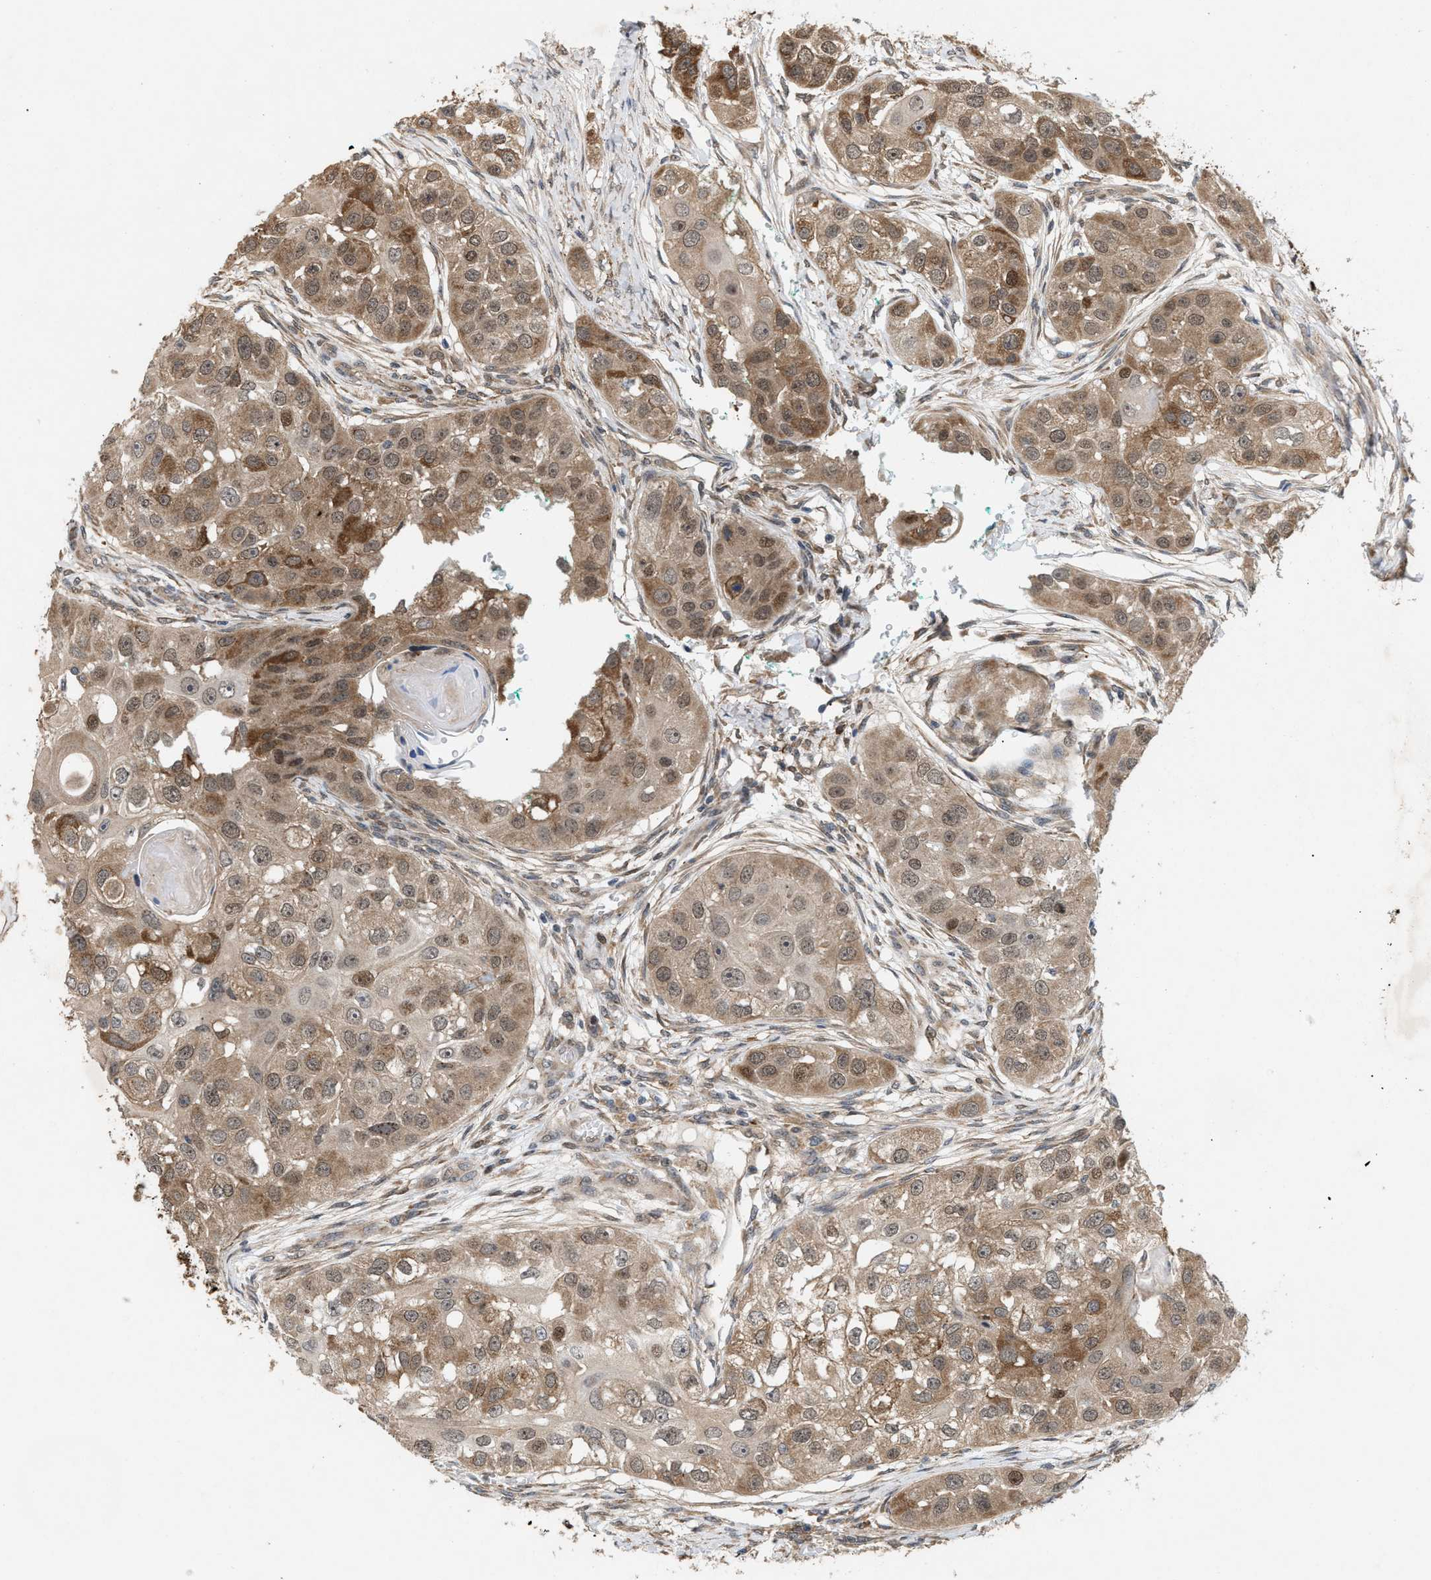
{"staining": {"intensity": "moderate", "quantity": ">75%", "location": "cytoplasmic/membranous"}, "tissue": "head and neck cancer", "cell_type": "Tumor cells", "image_type": "cancer", "snomed": [{"axis": "morphology", "description": "Normal tissue, NOS"}, {"axis": "morphology", "description": "Squamous cell carcinoma, NOS"}, {"axis": "topography", "description": "Skeletal muscle"}, {"axis": "topography", "description": "Head-Neck"}], "caption": "A photomicrograph of head and neck cancer stained for a protein exhibits moderate cytoplasmic/membranous brown staining in tumor cells.", "gene": "MFSD6", "patient": {"sex": "male", "age": 51}}